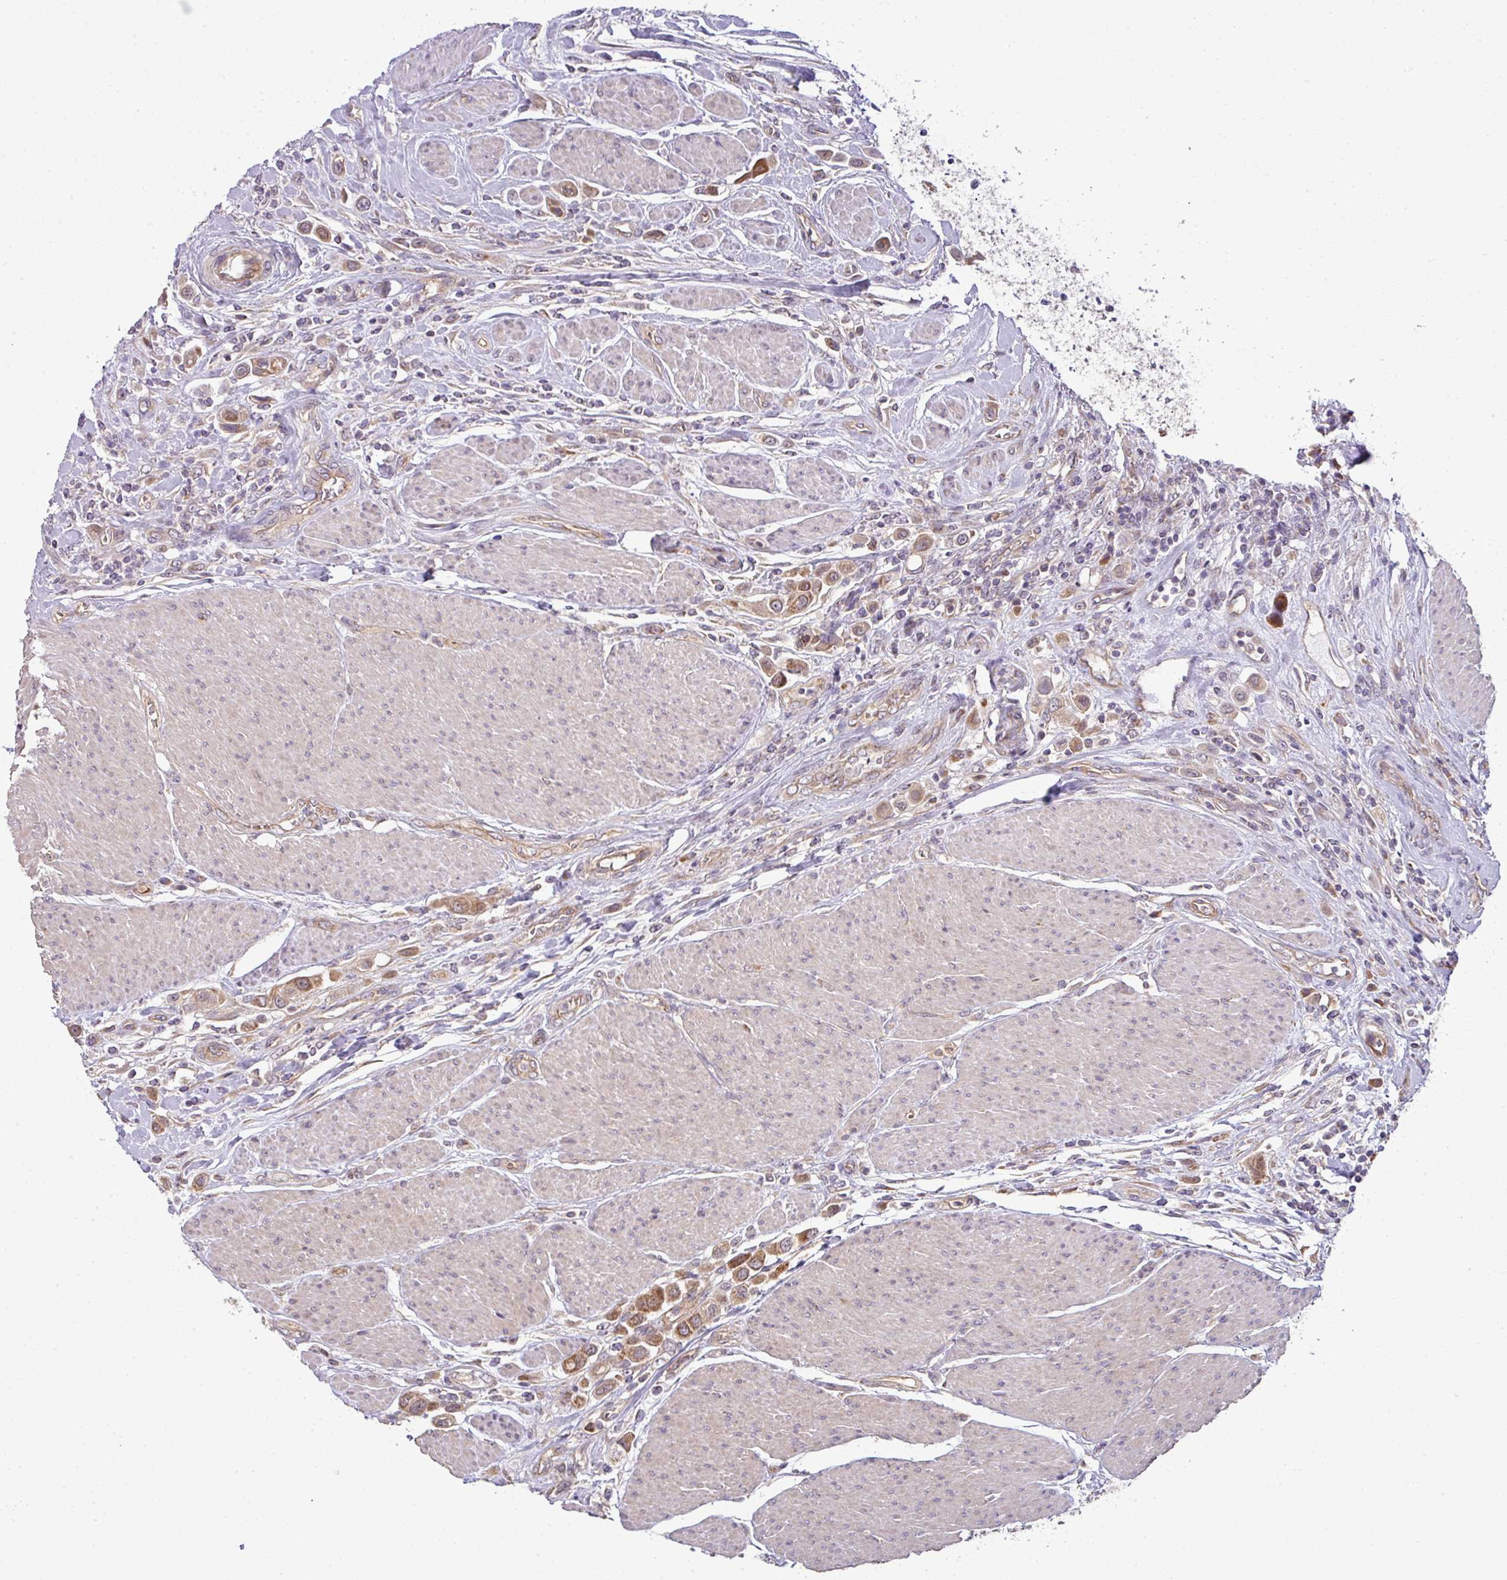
{"staining": {"intensity": "moderate", "quantity": ">75%", "location": "cytoplasmic/membranous"}, "tissue": "urothelial cancer", "cell_type": "Tumor cells", "image_type": "cancer", "snomed": [{"axis": "morphology", "description": "Urothelial carcinoma, High grade"}, {"axis": "topography", "description": "Urinary bladder"}], "caption": "Immunohistochemical staining of urothelial cancer demonstrates moderate cytoplasmic/membranous protein staining in about >75% of tumor cells. (IHC, brightfield microscopy, high magnification).", "gene": "TIMMDC1", "patient": {"sex": "male", "age": 50}}